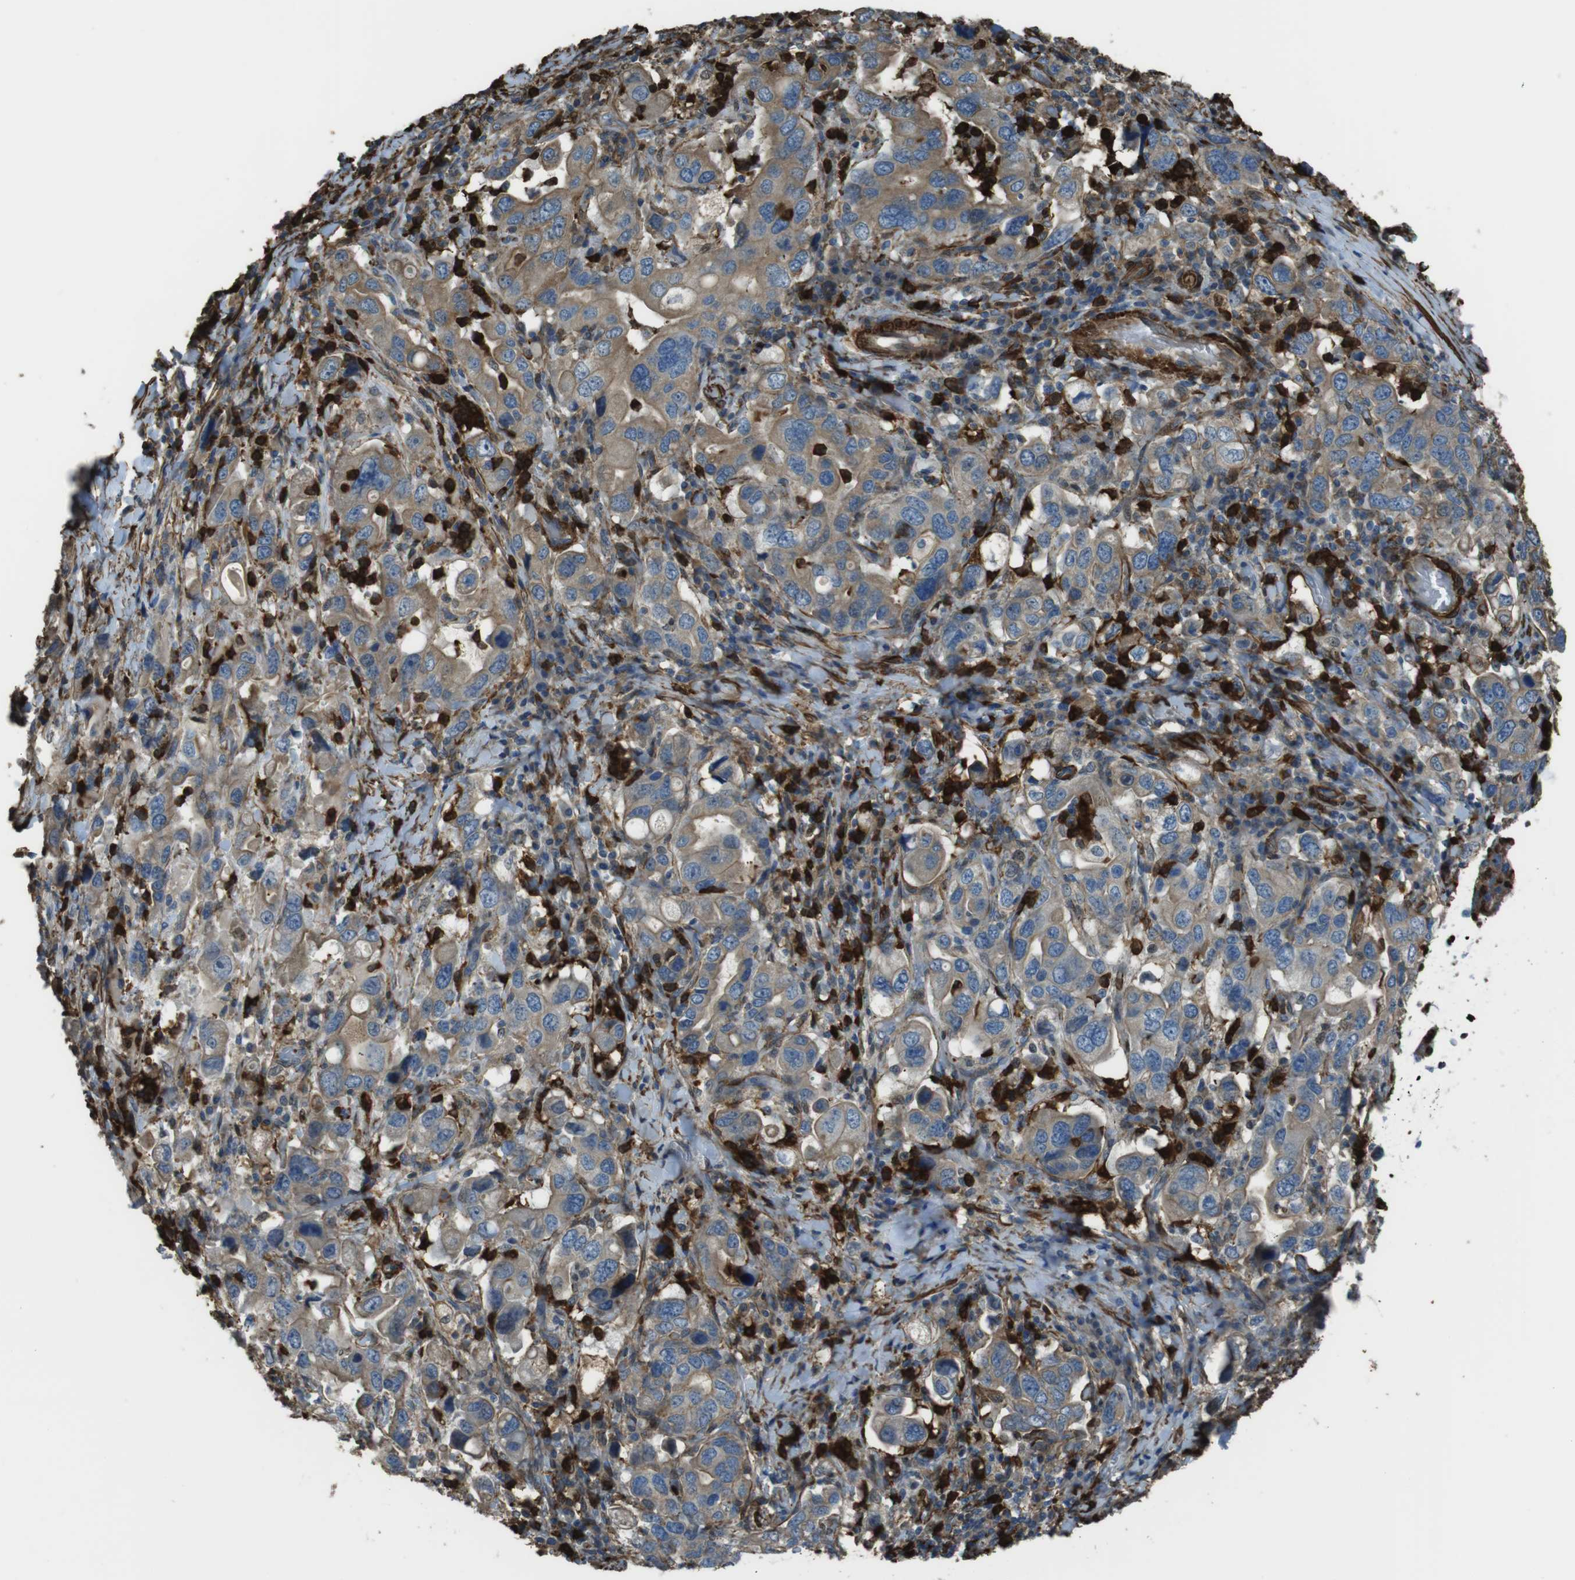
{"staining": {"intensity": "moderate", "quantity": ">75%", "location": "cytoplasmic/membranous"}, "tissue": "stomach cancer", "cell_type": "Tumor cells", "image_type": "cancer", "snomed": [{"axis": "morphology", "description": "Adenocarcinoma, NOS"}, {"axis": "topography", "description": "Stomach, upper"}], "caption": "This image reveals immunohistochemistry staining of stomach cancer (adenocarcinoma), with medium moderate cytoplasmic/membranous expression in about >75% of tumor cells.", "gene": "SFT2D1", "patient": {"sex": "male", "age": 62}}